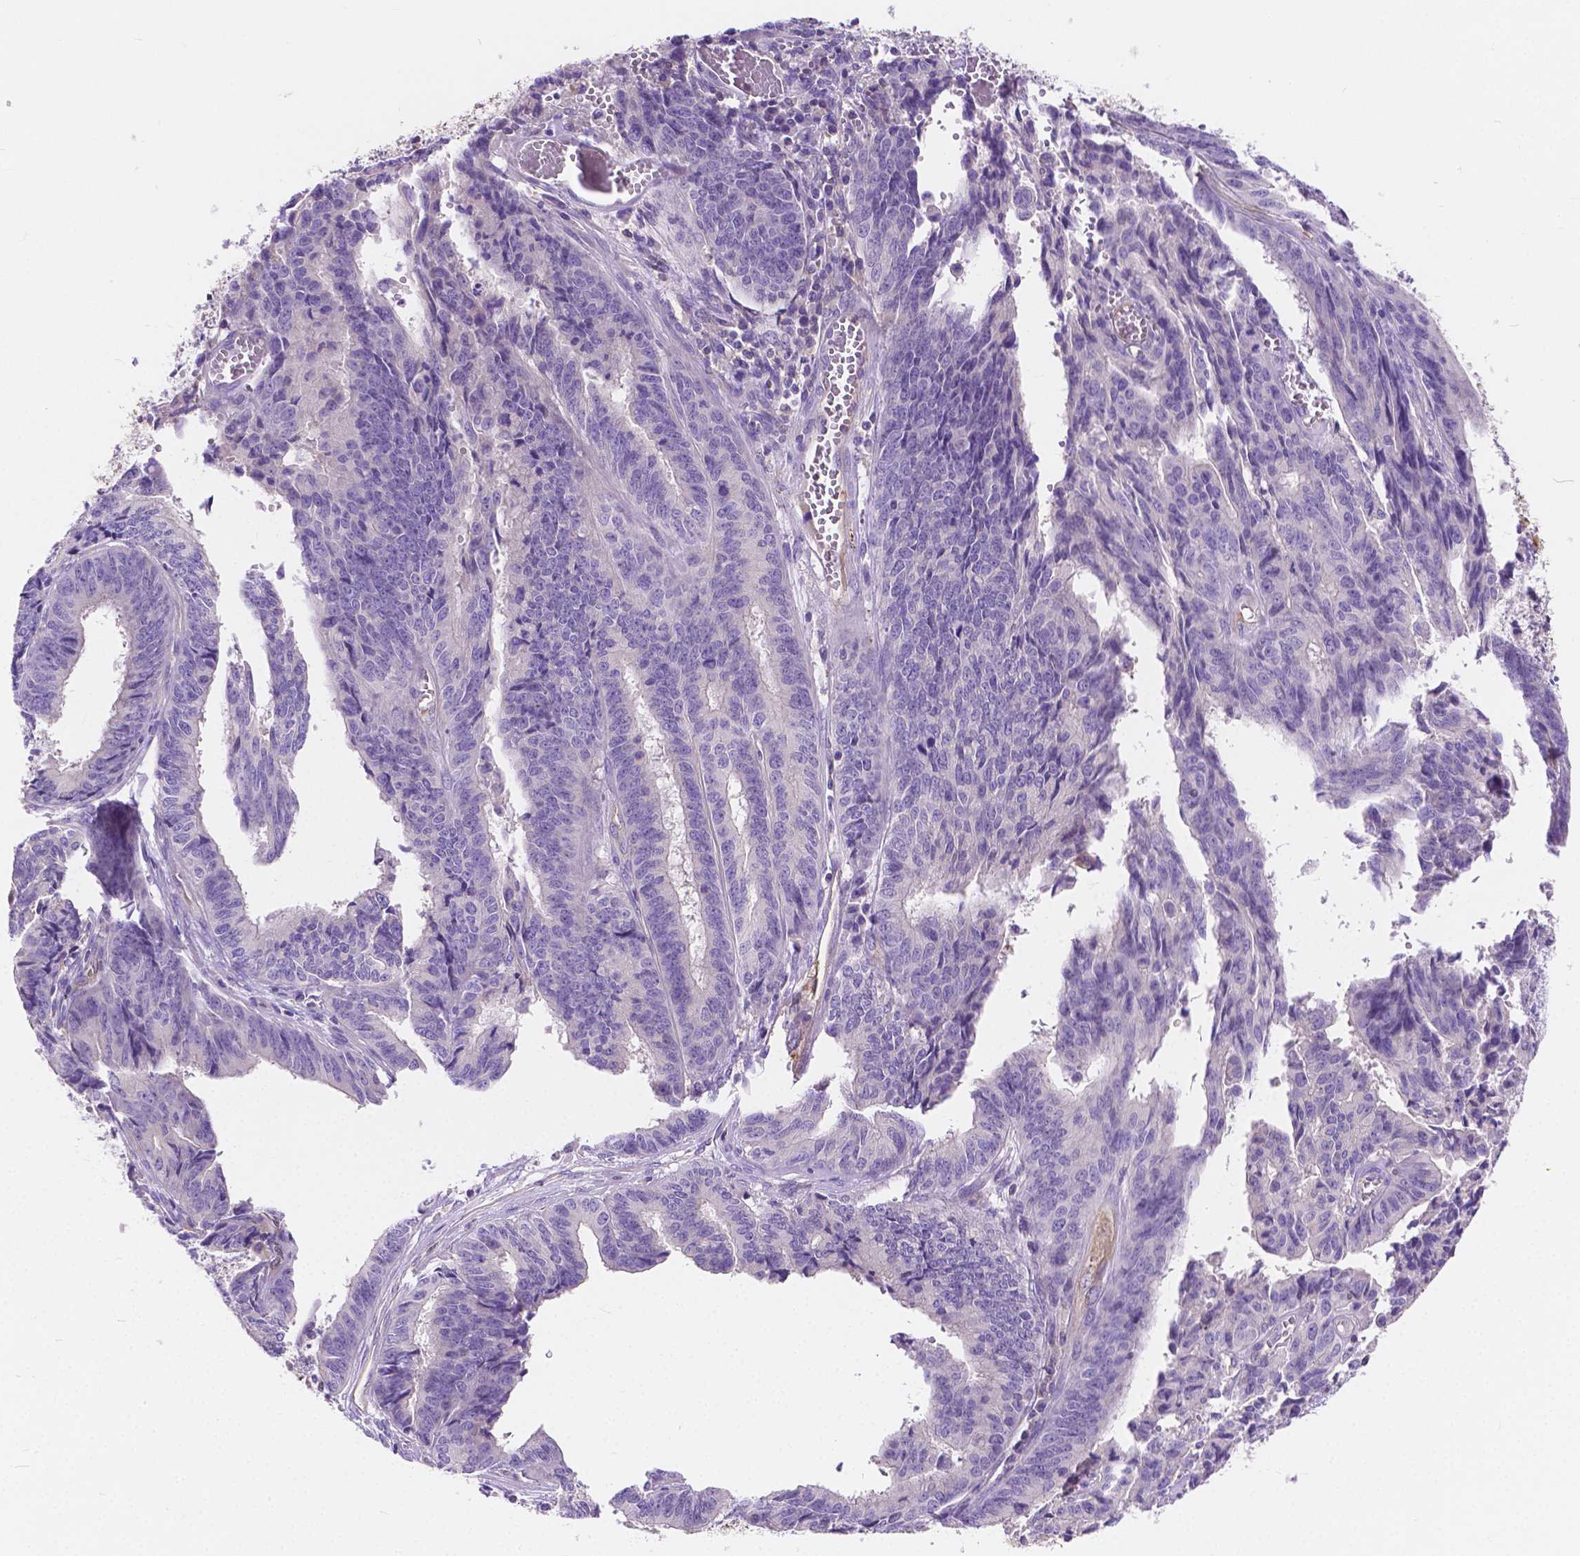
{"staining": {"intensity": "negative", "quantity": "none", "location": "none"}, "tissue": "endometrial cancer", "cell_type": "Tumor cells", "image_type": "cancer", "snomed": [{"axis": "morphology", "description": "Adenocarcinoma, NOS"}, {"axis": "topography", "description": "Endometrium"}], "caption": "Protein analysis of endometrial cancer (adenocarcinoma) demonstrates no significant positivity in tumor cells.", "gene": "RAB20", "patient": {"sex": "female", "age": 65}}